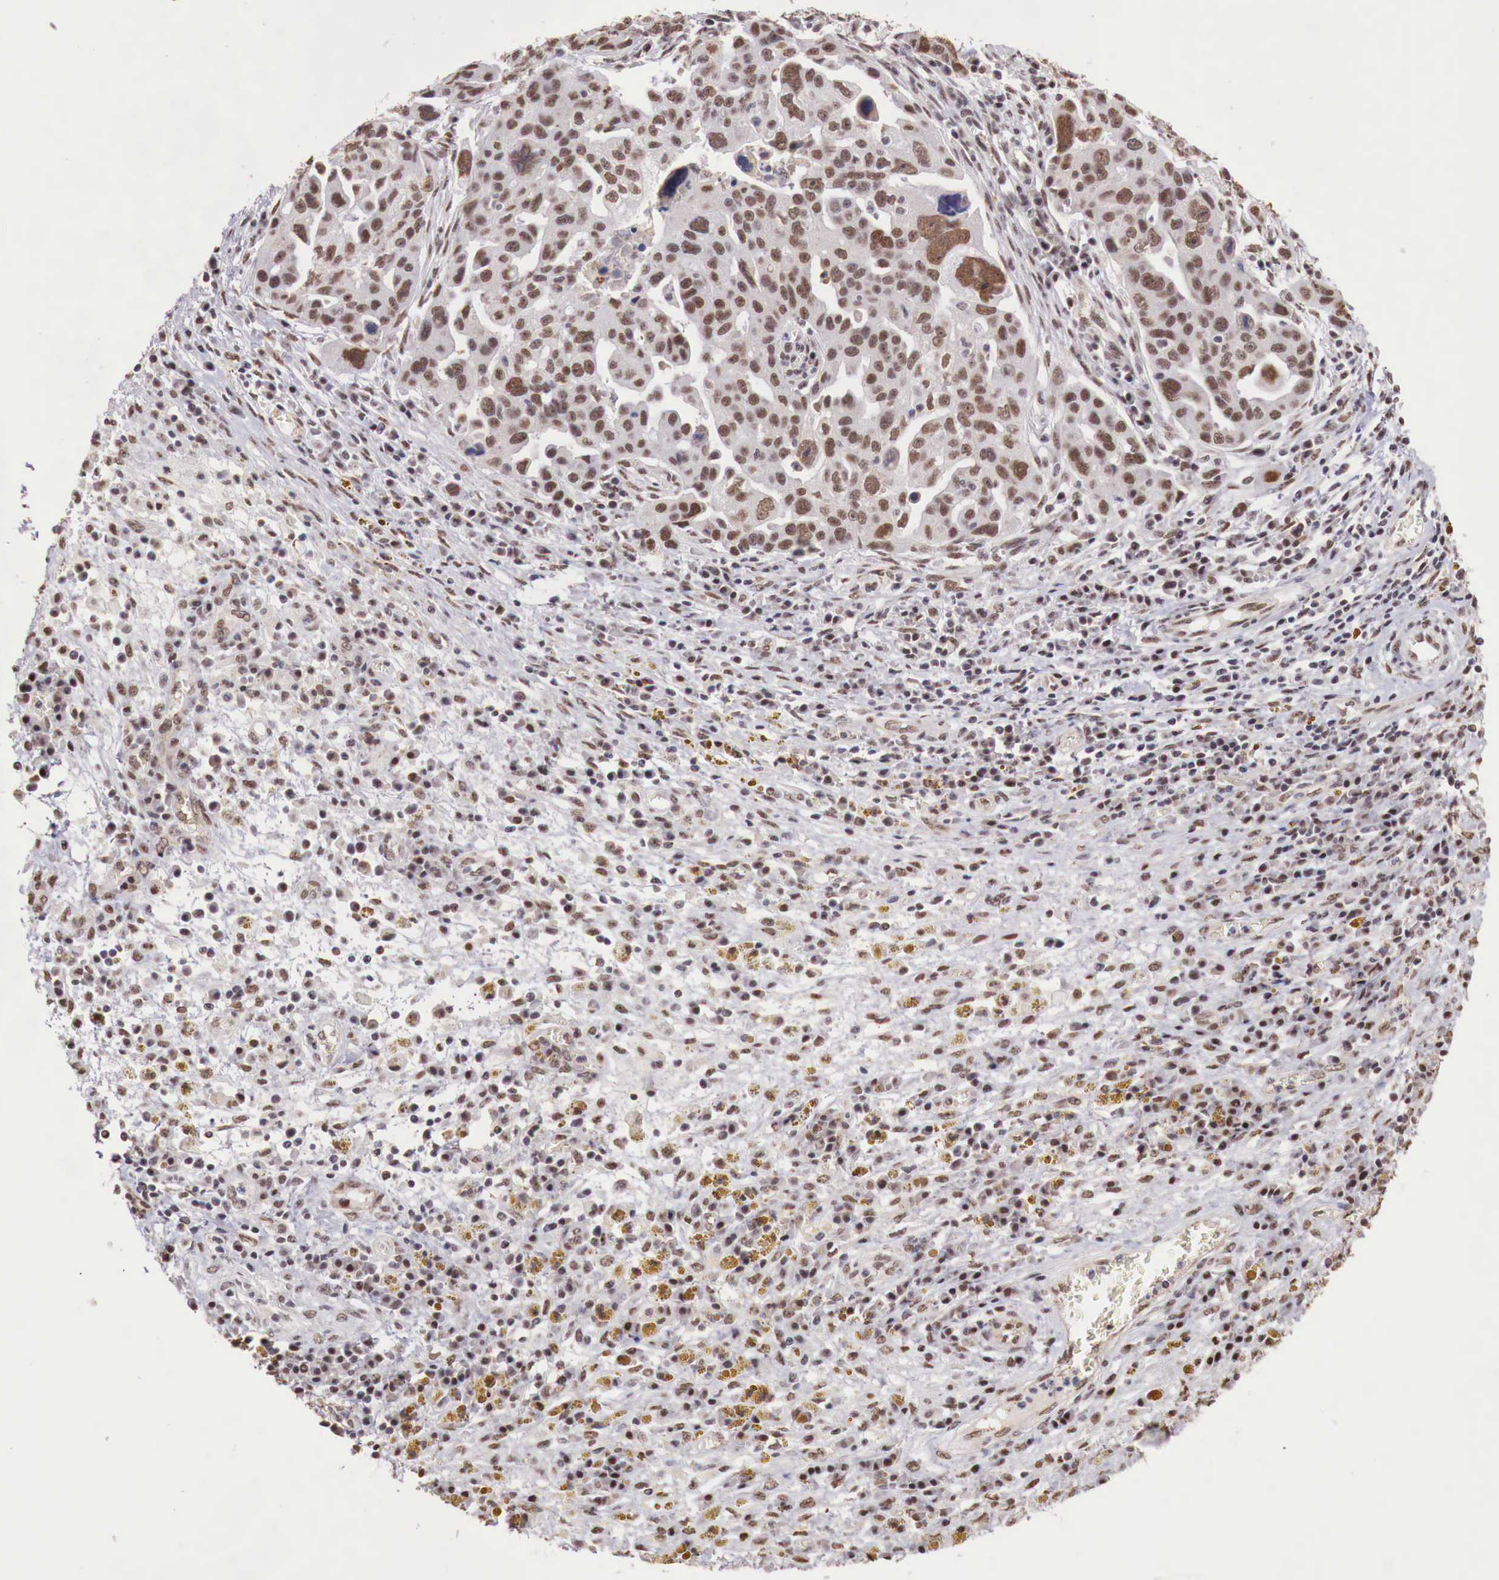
{"staining": {"intensity": "strong", "quantity": ">75%", "location": "cytoplasmic/membranous,nuclear"}, "tissue": "ovarian cancer", "cell_type": "Tumor cells", "image_type": "cancer", "snomed": [{"axis": "morphology", "description": "Carcinoma, endometroid"}, {"axis": "topography", "description": "Ovary"}], "caption": "Ovarian cancer stained for a protein reveals strong cytoplasmic/membranous and nuclear positivity in tumor cells. (IHC, brightfield microscopy, high magnification).", "gene": "FOXP2", "patient": {"sex": "female", "age": 75}}